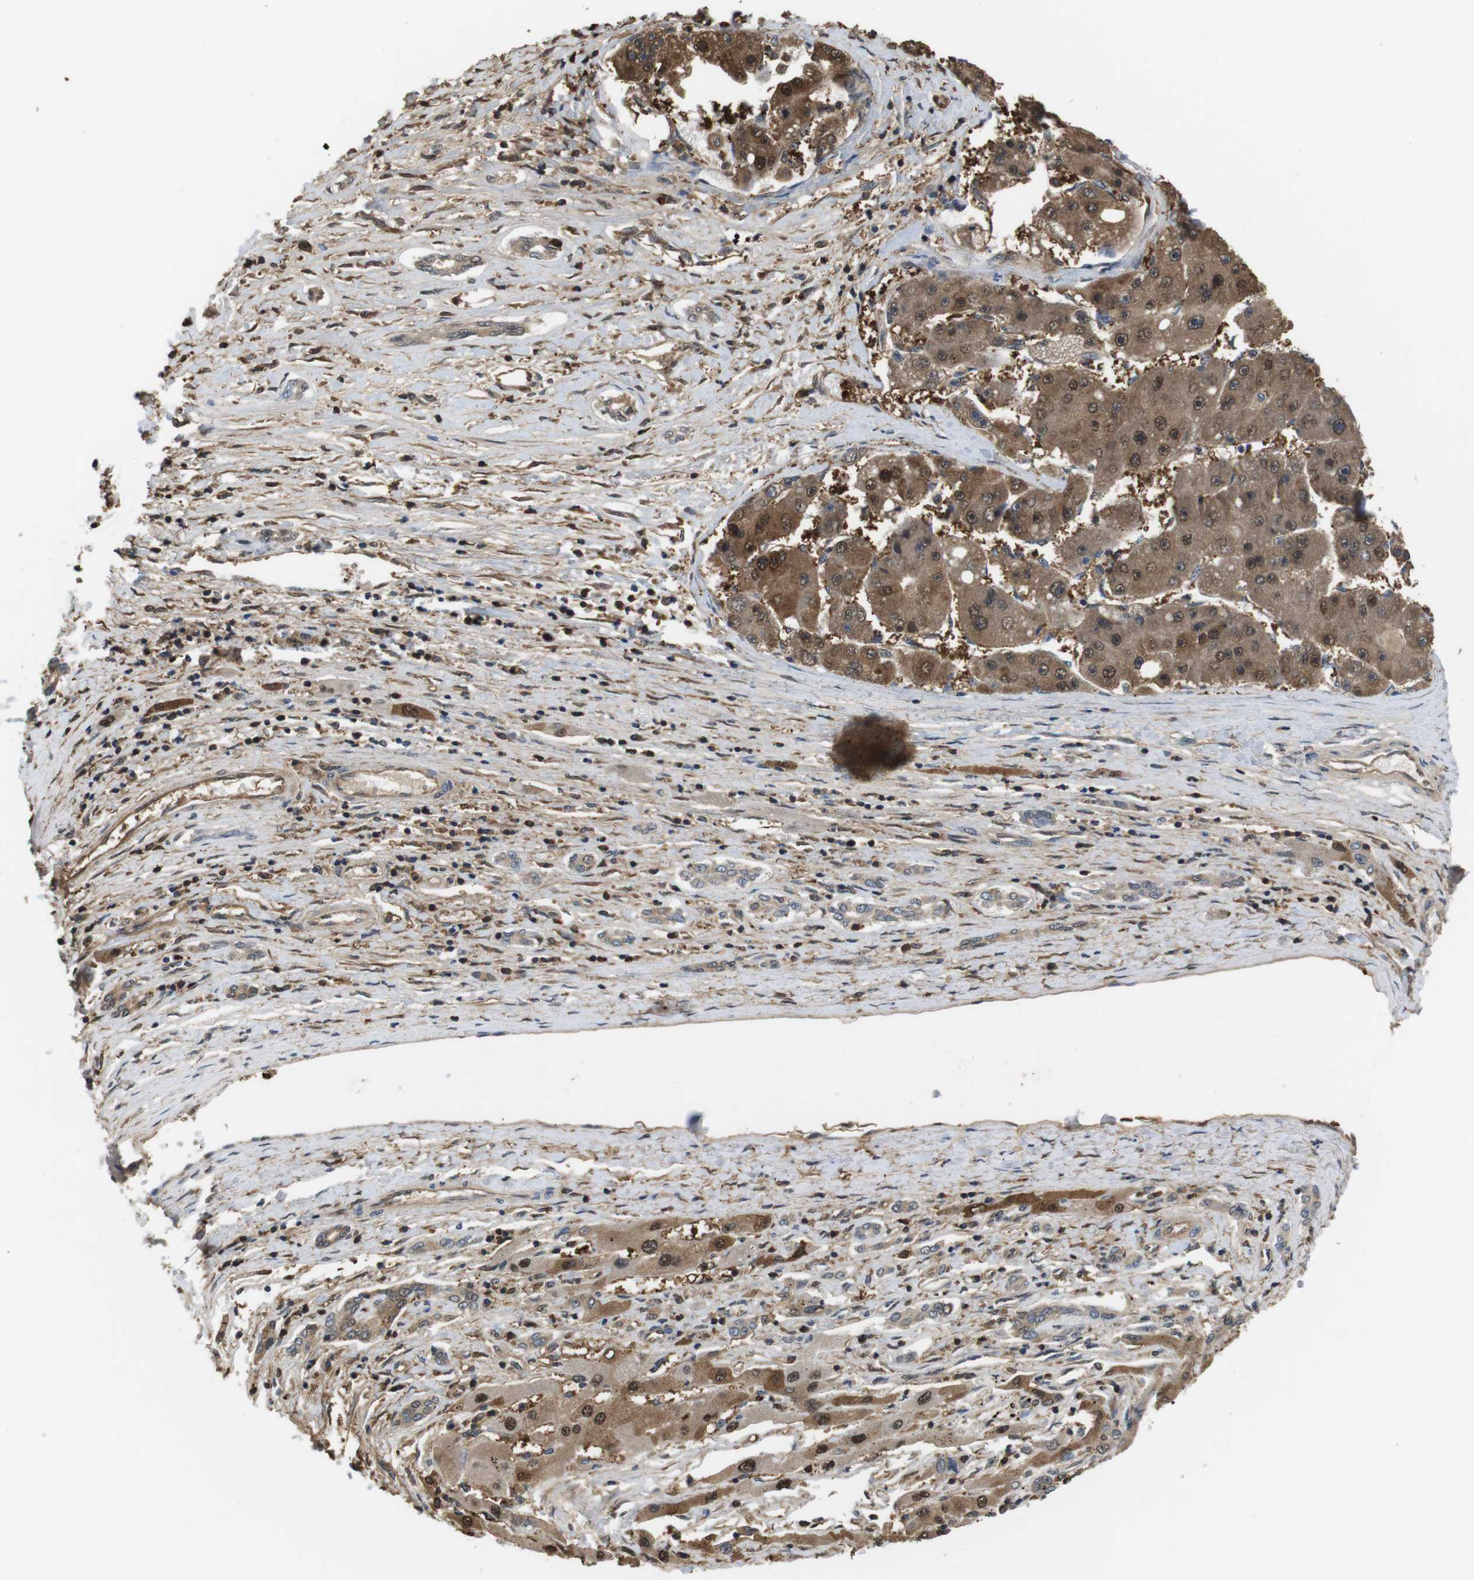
{"staining": {"intensity": "moderate", "quantity": ">75%", "location": "cytoplasmic/membranous,nuclear"}, "tissue": "liver cancer", "cell_type": "Tumor cells", "image_type": "cancer", "snomed": [{"axis": "morphology", "description": "Carcinoma, Hepatocellular, NOS"}, {"axis": "topography", "description": "Liver"}], "caption": "IHC histopathology image of hepatocellular carcinoma (liver) stained for a protein (brown), which displays medium levels of moderate cytoplasmic/membranous and nuclear staining in approximately >75% of tumor cells.", "gene": "LDHA", "patient": {"sex": "female", "age": 61}}